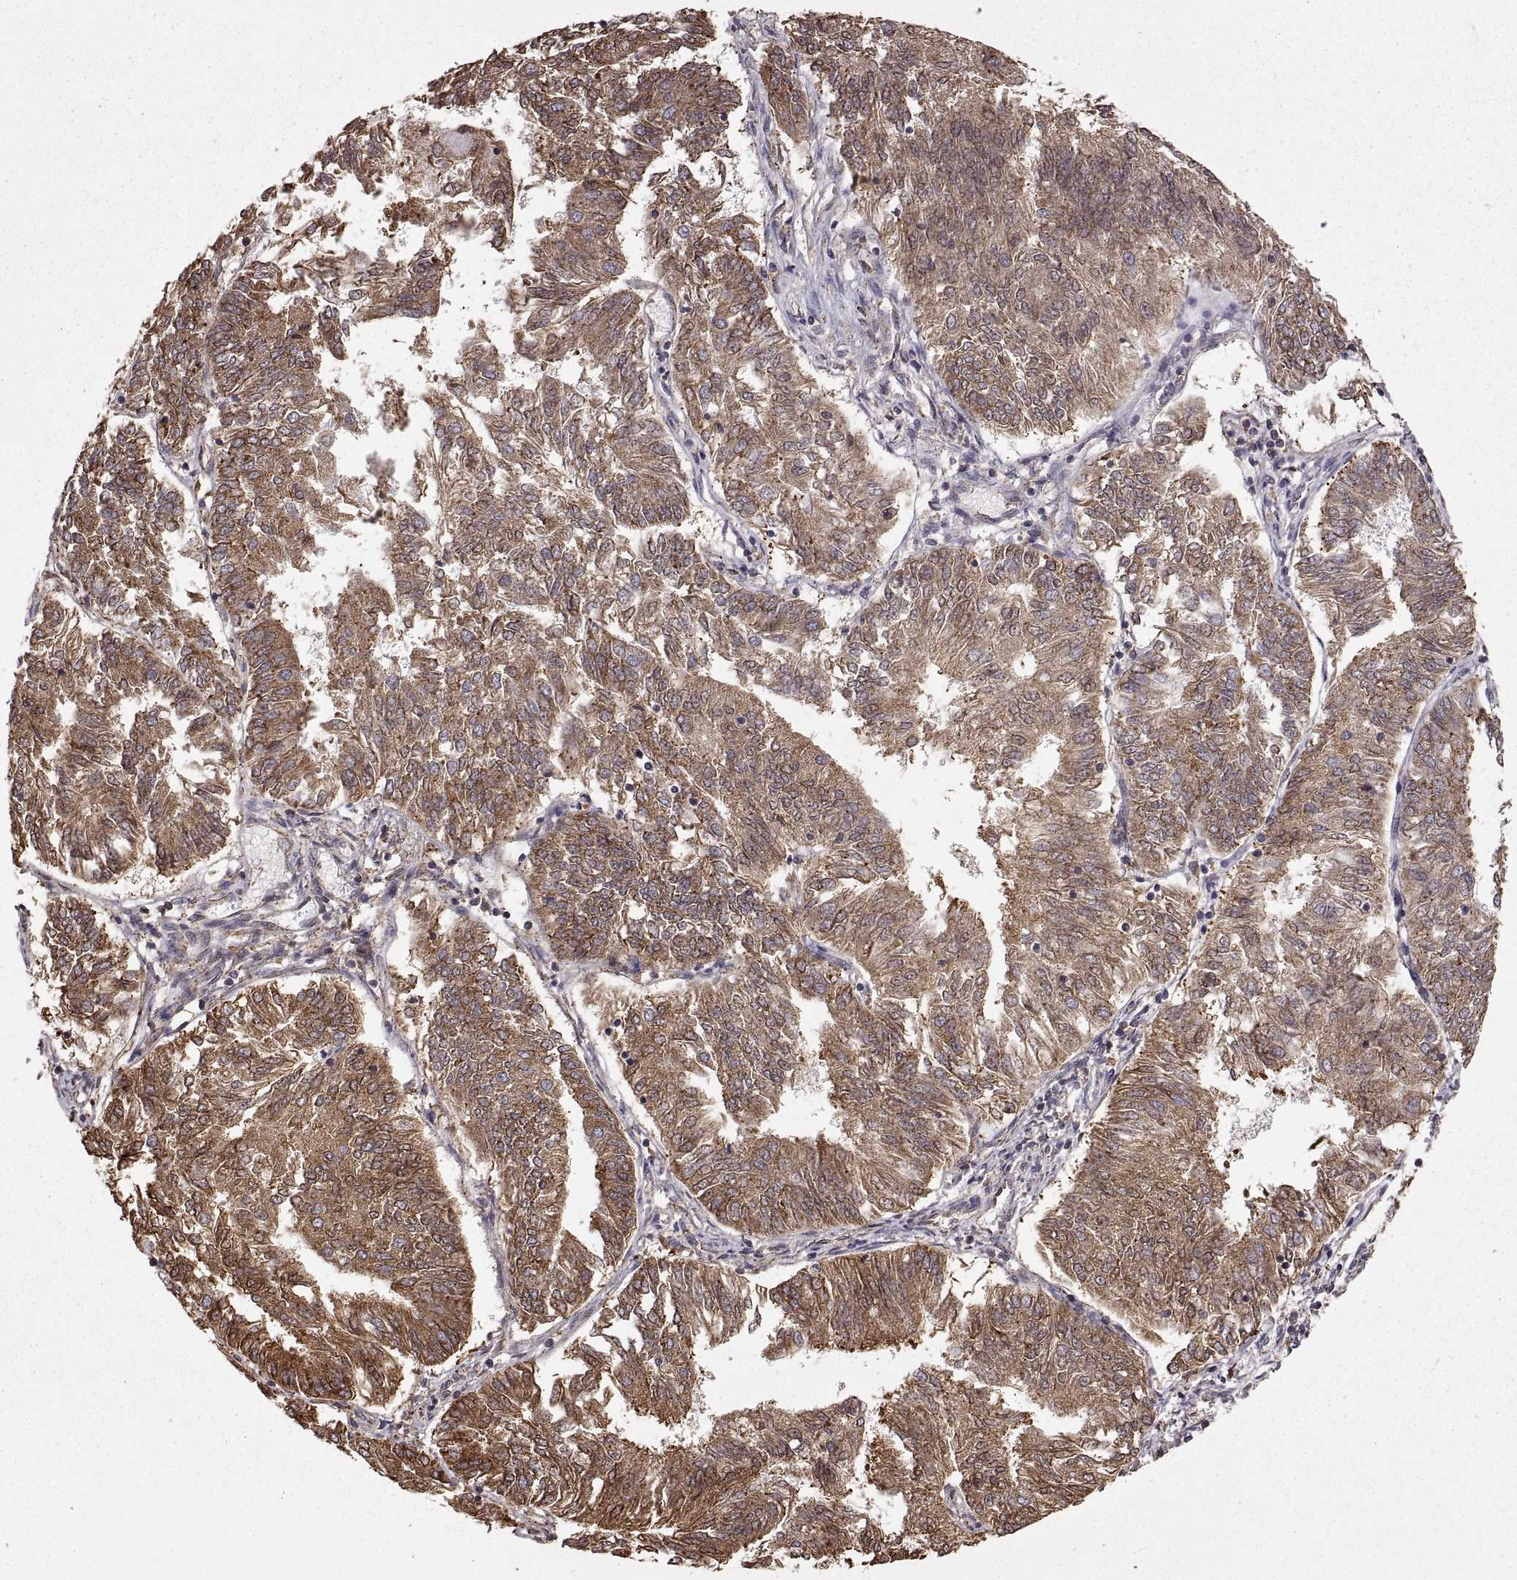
{"staining": {"intensity": "moderate", "quantity": ">75%", "location": "cytoplasmic/membranous"}, "tissue": "endometrial cancer", "cell_type": "Tumor cells", "image_type": "cancer", "snomed": [{"axis": "morphology", "description": "Adenocarcinoma, NOS"}, {"axis": "topography", "description": "Endometrium"}], "caption": "A medium amount of moderate cytoplasmic/membranous staining is appreciated in about >75% of tumor cells in endometrial cancer tissue.", "gene": "PDIA3", "patient": {"sex": "female", "age": 58}}